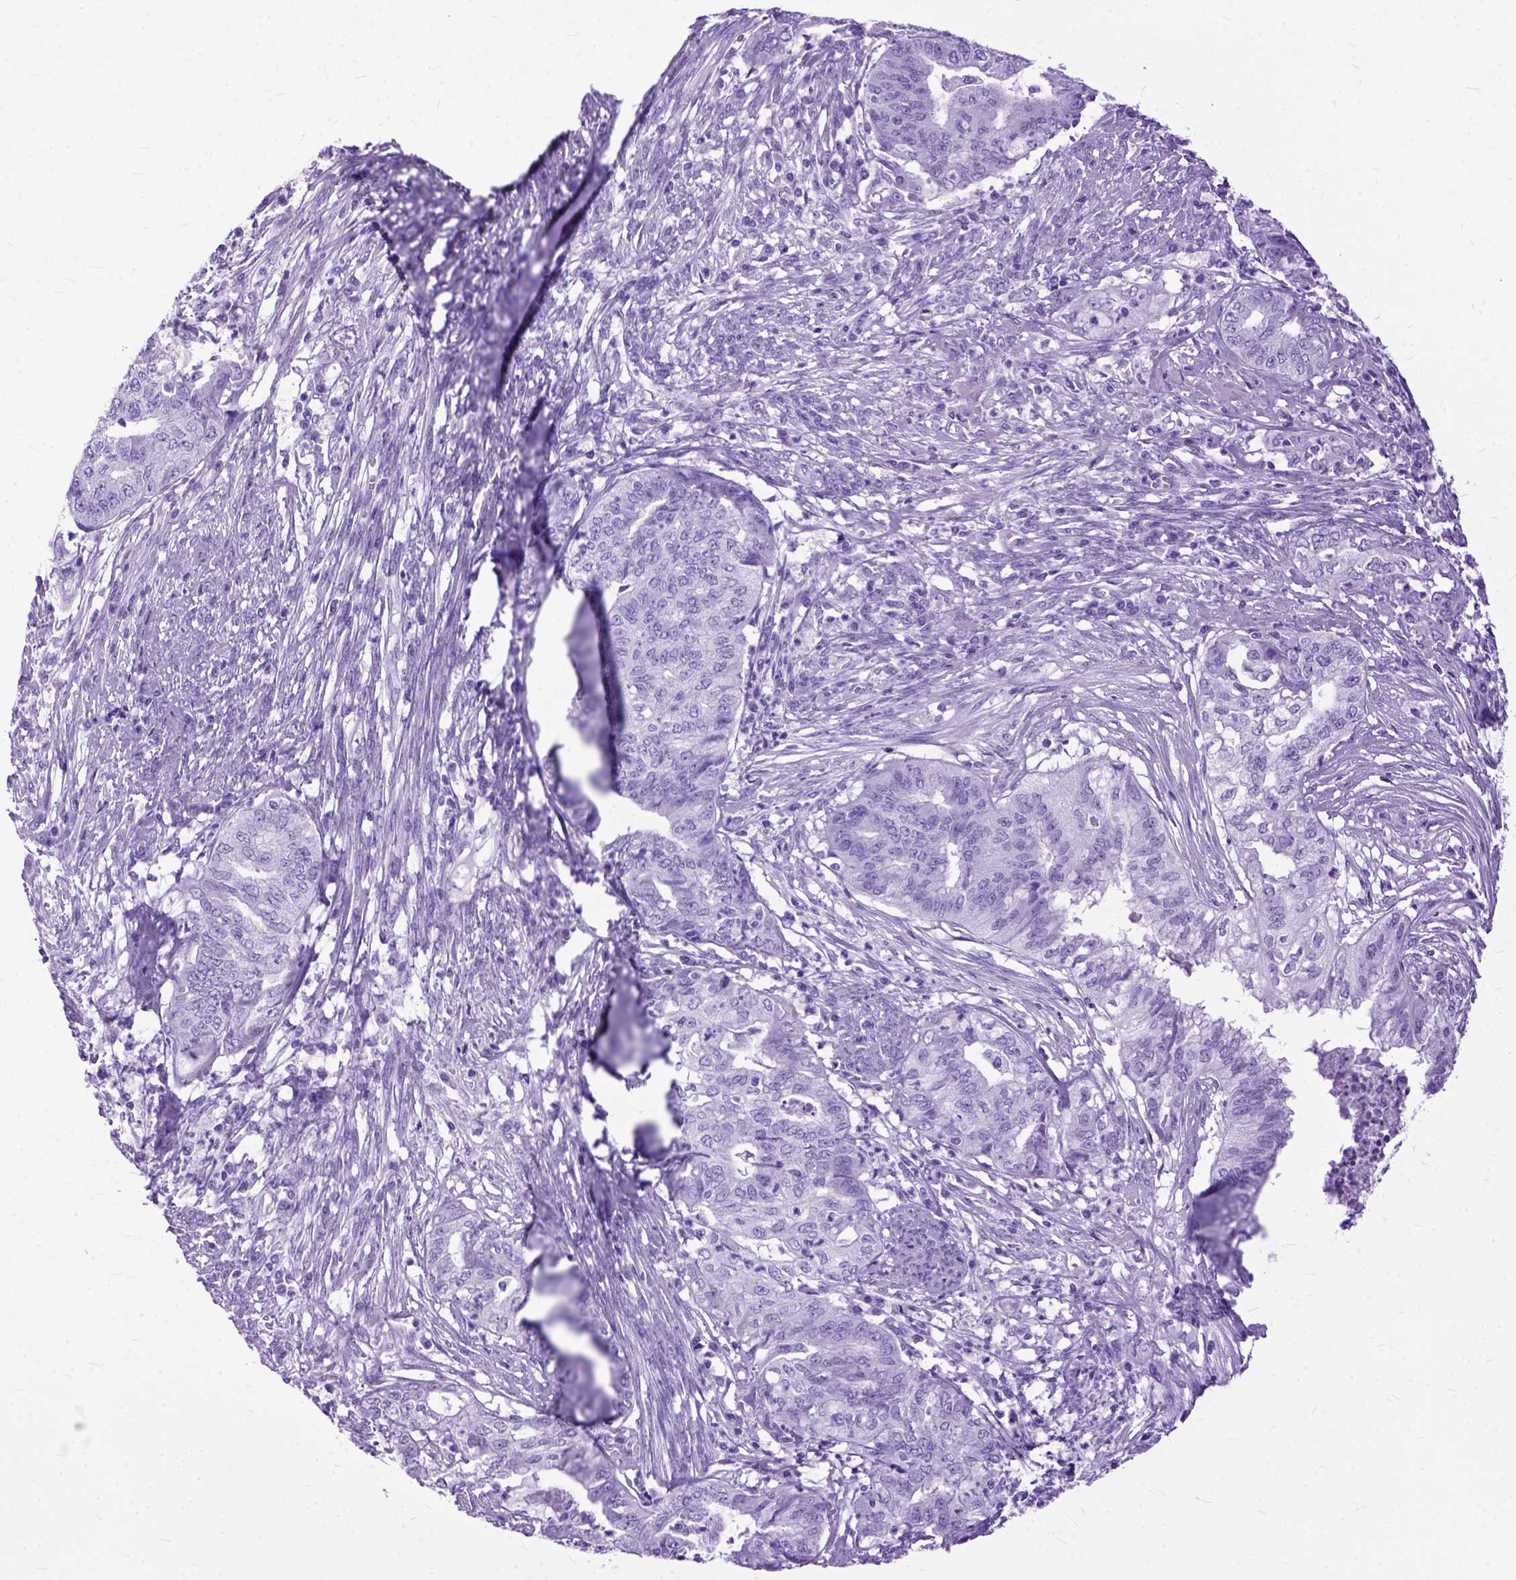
{"staining": {"intensity": "negative", "quantity": "none", "location": "none"}, "tissue": "endometrial cancer", "cell_type": "Tumor cells", "image_type": "cancer", "snomed": [{"axis": "morphology", "description": "Adenocarcinoma, NOS"}, {"axis": "topography", "description": "Endometrium"}], "caption": "This image is of endometrial cancer (adenocarcinoma) stained with immunohistochemistry (IHC) to label a protein in brown with the nuclei are counter-stained blue. There is no staining in tumor cells. The staining was performed using DAB (3,3'-diaminobenzidine) to visualize the protein expression in brown, while the nuclei were stained in blue with hematoxylin (Magnification: 20x).", "gene": "GNGT1", "patient": {"sex": "female", "age": 79}}